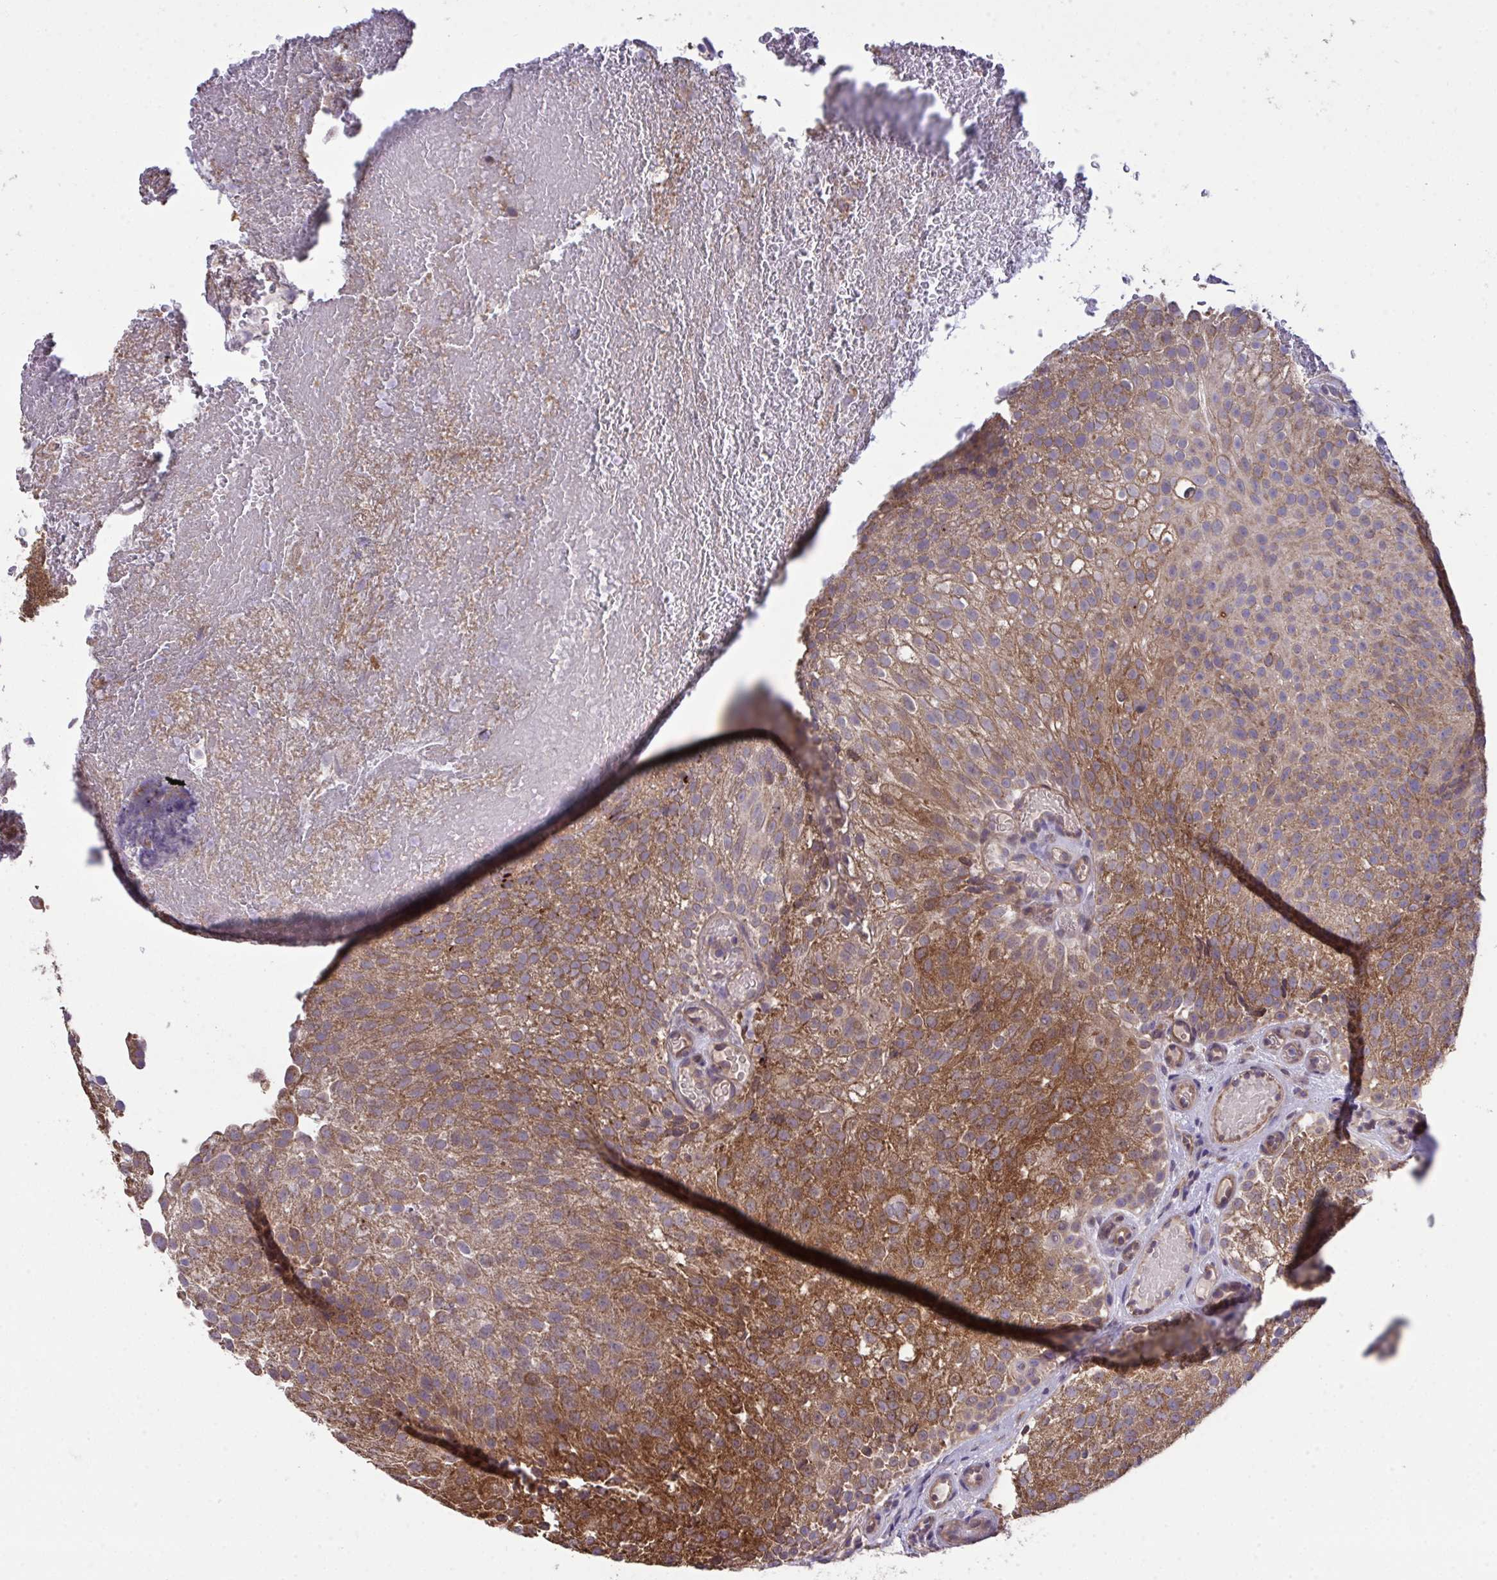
{"staining": {"intensity": "moderate", "quantity": ">75%", "location": "cytoplasmic/membranous"}, "tissue": "urothelial cancer", "cell_type": "Tumor cells", "image_type": "cancer", "snomed": [{"axis": "morphology", "description": "Urothelial carcinoma, Low grade"}, {"axis": "topography", "description": "Urinary bladder"}], "caption": "Tumor cells demonstrate medium levels of moderate cytoplasmic/membranous expression in about >75% of cells in low-grade urothelial carcinoma.", "gene": "PPM1H", "patient": {"sex": "male", "age": 78}}